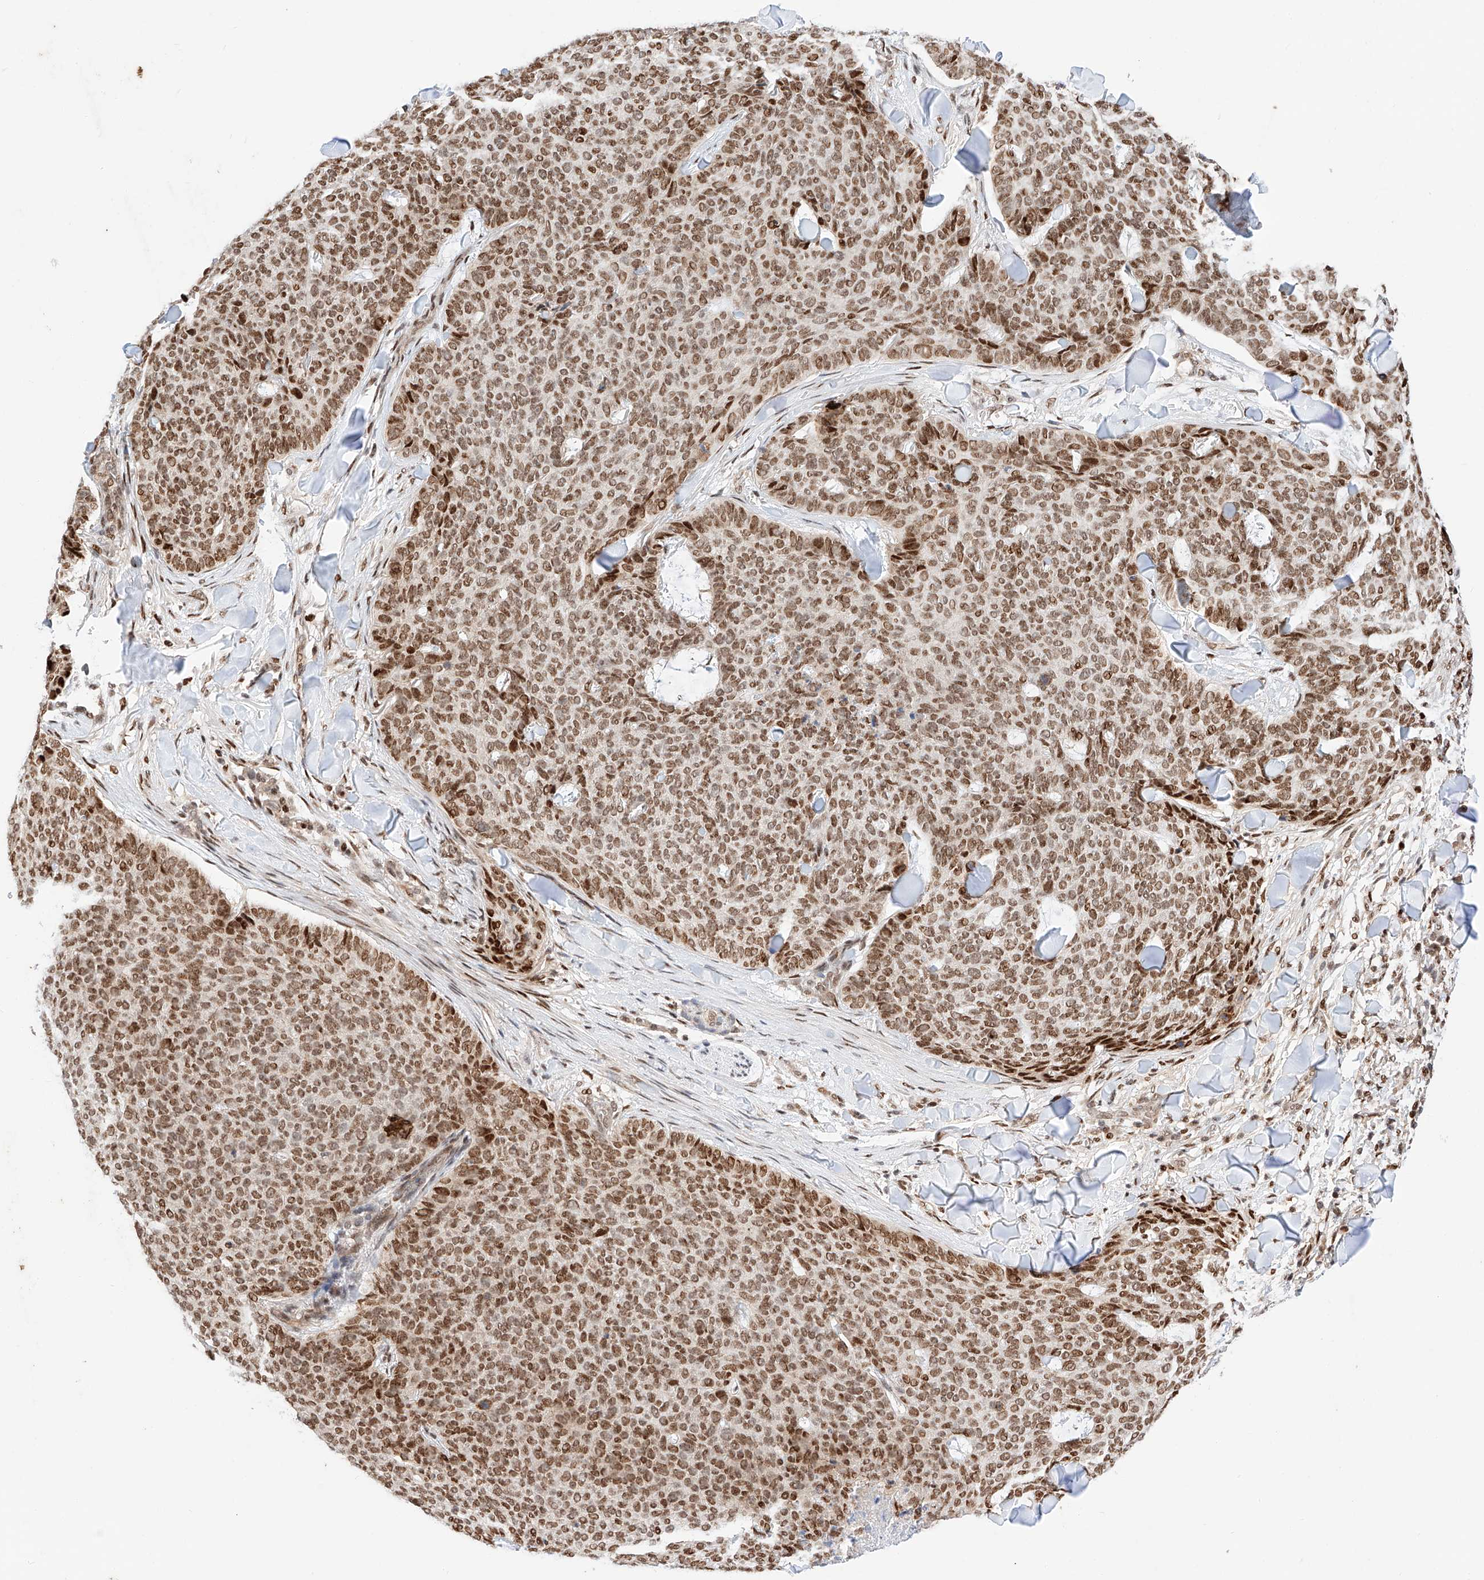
{"staining": {"intensity": "strong", "quantity": ">75%", "location": "nuclear"}, "tissue": "skin cancer", "cell_type": "Tumor cells", "image_type": "cancer", "snomed": [{"axis": "morphology", "description": "Normal tissue, NOS"}, {"axis": "morphology", "description": "Basal cell carcinoma"}, {"axis": "topography", "description": "Skin"}], "caption": "The image demonstrates a brown stain indicating the presence of a protein in the nuclear of tumor cells in skin cancer. (DAB IHC with brightfield microscopy, high magnification).", "gene": "HDAC9", "patient": {"sex": "male", "age": 50}}